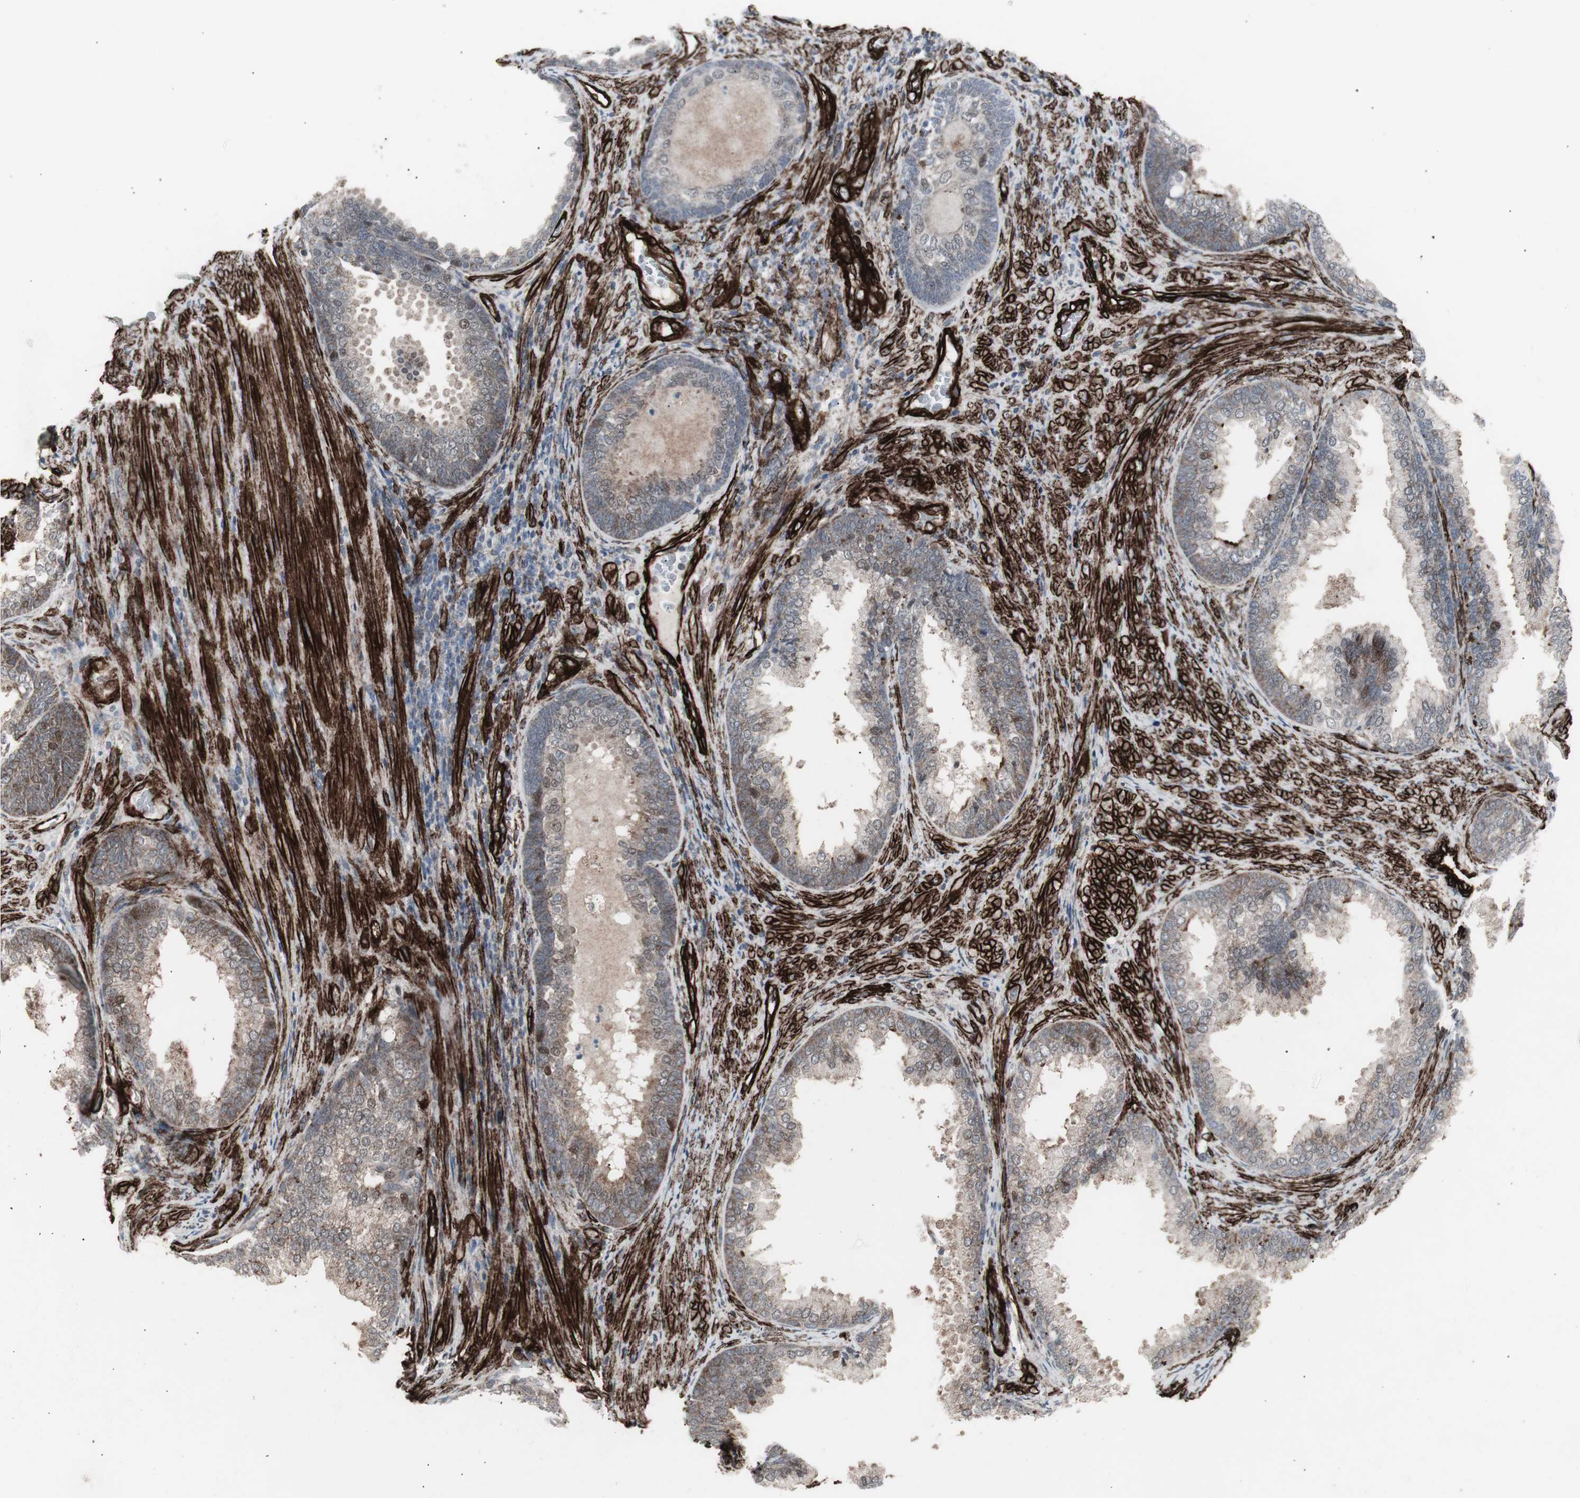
{"staining": {"intensity": "weak", "quantity": "25%-75%", "location": "cytoplasmic/membranous"}, "tissue": "prostate", "cell_type": "Glandular cells", "image_type": "normal", "snomed": [{"axis": "morphology", "description": "Normal tissue, NOS"}, {"axis": "topography", "description": "Prostate"}], "caption": "Immunohistochemistry histopathology image of unremarkable human prostate stained for a protein (brown), which demonstrates low levels of weak cytoplasmic/membranous staining in about 25%-75% of glandular cells.", "gene": "PDGFA", "patient": {"sex": "male", "age": 76}}